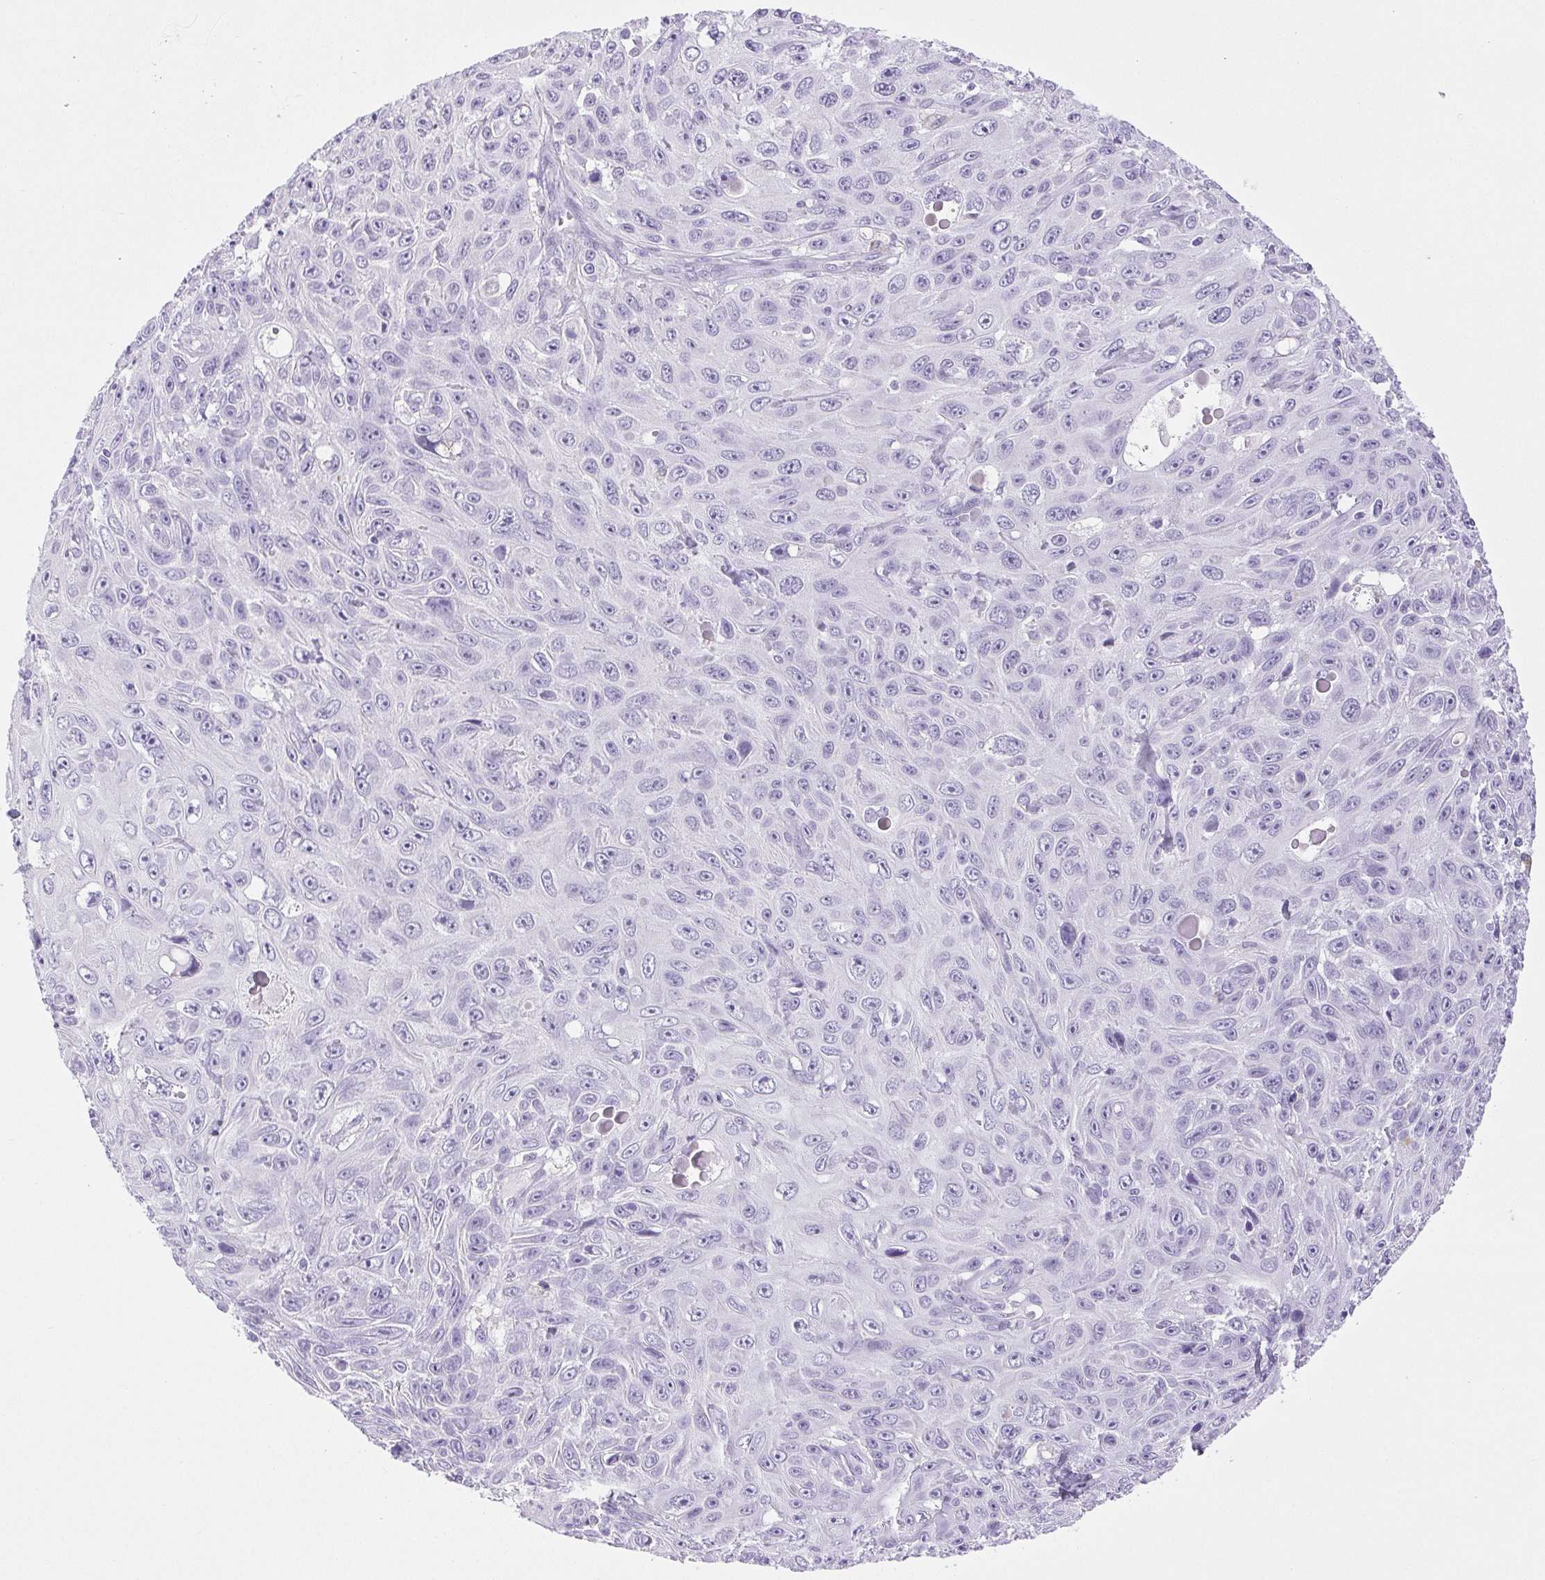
{"staining": {"intensity": "negative", "quantity": "none", "location": "none"}, "tissue": "skin cancer", "cell_type": "Tumor cells", "image_type": "cancer", "snomed": [{"axis": "morphology", "description": "Squamous cell carcinoma, NOS"}, {"axis": "topography", "description": "Skin"}], "caption": "Tumor cells are negative for brown protein staining in skin squamous cell carcinoma. (Stains: DAB IHC with hematoxylin counter stain, Microscopy: brightfield microscopy at high magnification).", "gene": "HLA-G", "patient": {"sex": "male", "age": 82}}